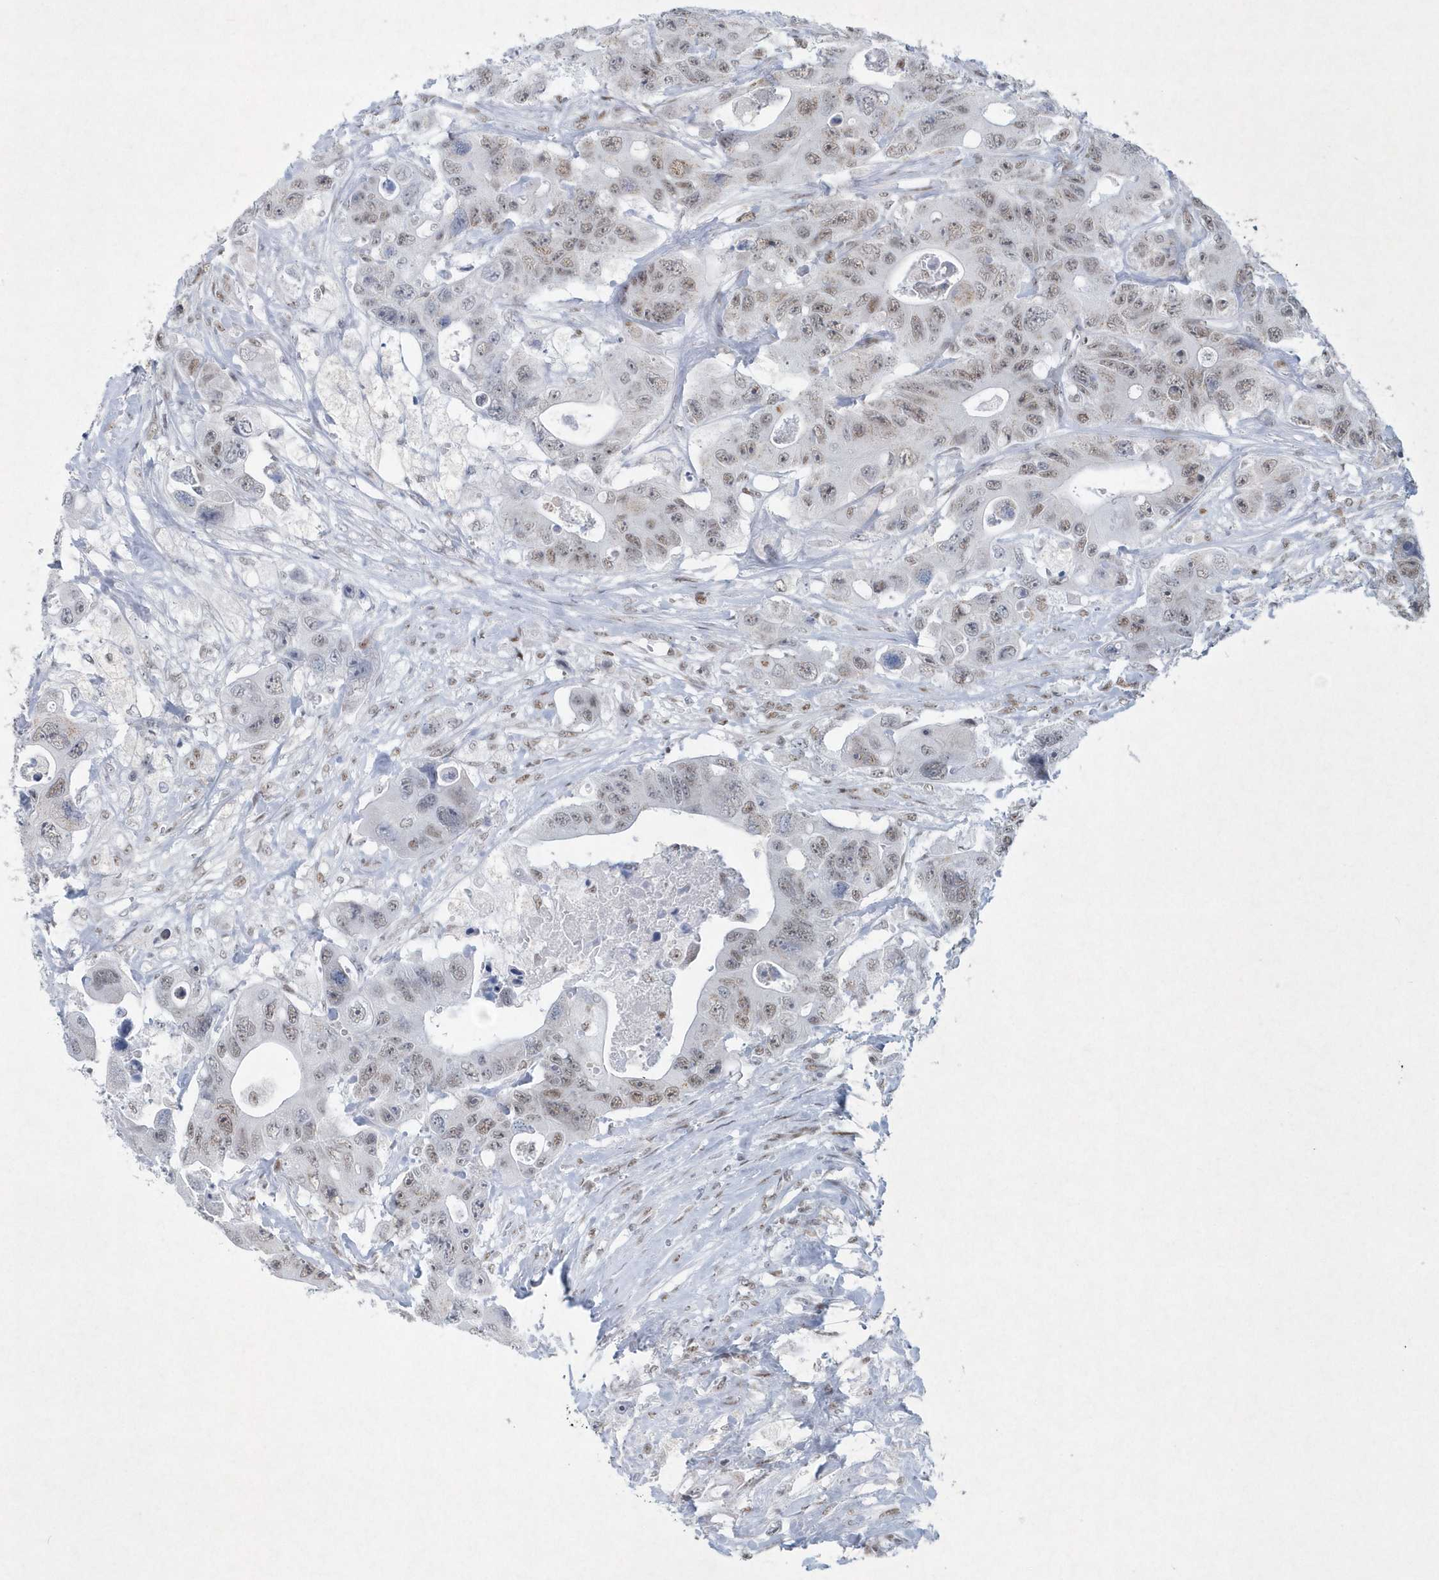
{"staining": {"intensity": "weak", "quantity": ">75%", "location": "nuclear"}, "tissue": "colorectal cancer", "cell_type": "Tumor cells", "image_type": "cancer", "snomed": [{"axis": "morphology", "description": "Adenocarcinoma, NOS"}, {"axis": "topography", "description": "Colon"}], "caption": "Immunohistochemistry (IHC) photomicrograph of neoplastic tissue: colorectal cancer stained using IHC reveals low levels of weak protein expression localized specifically in the nuclear of tumor cells, appearing as a nuclear brown color.", "gene": "DCLRE1A", "patient": {"sex": "female", "age": 46}}